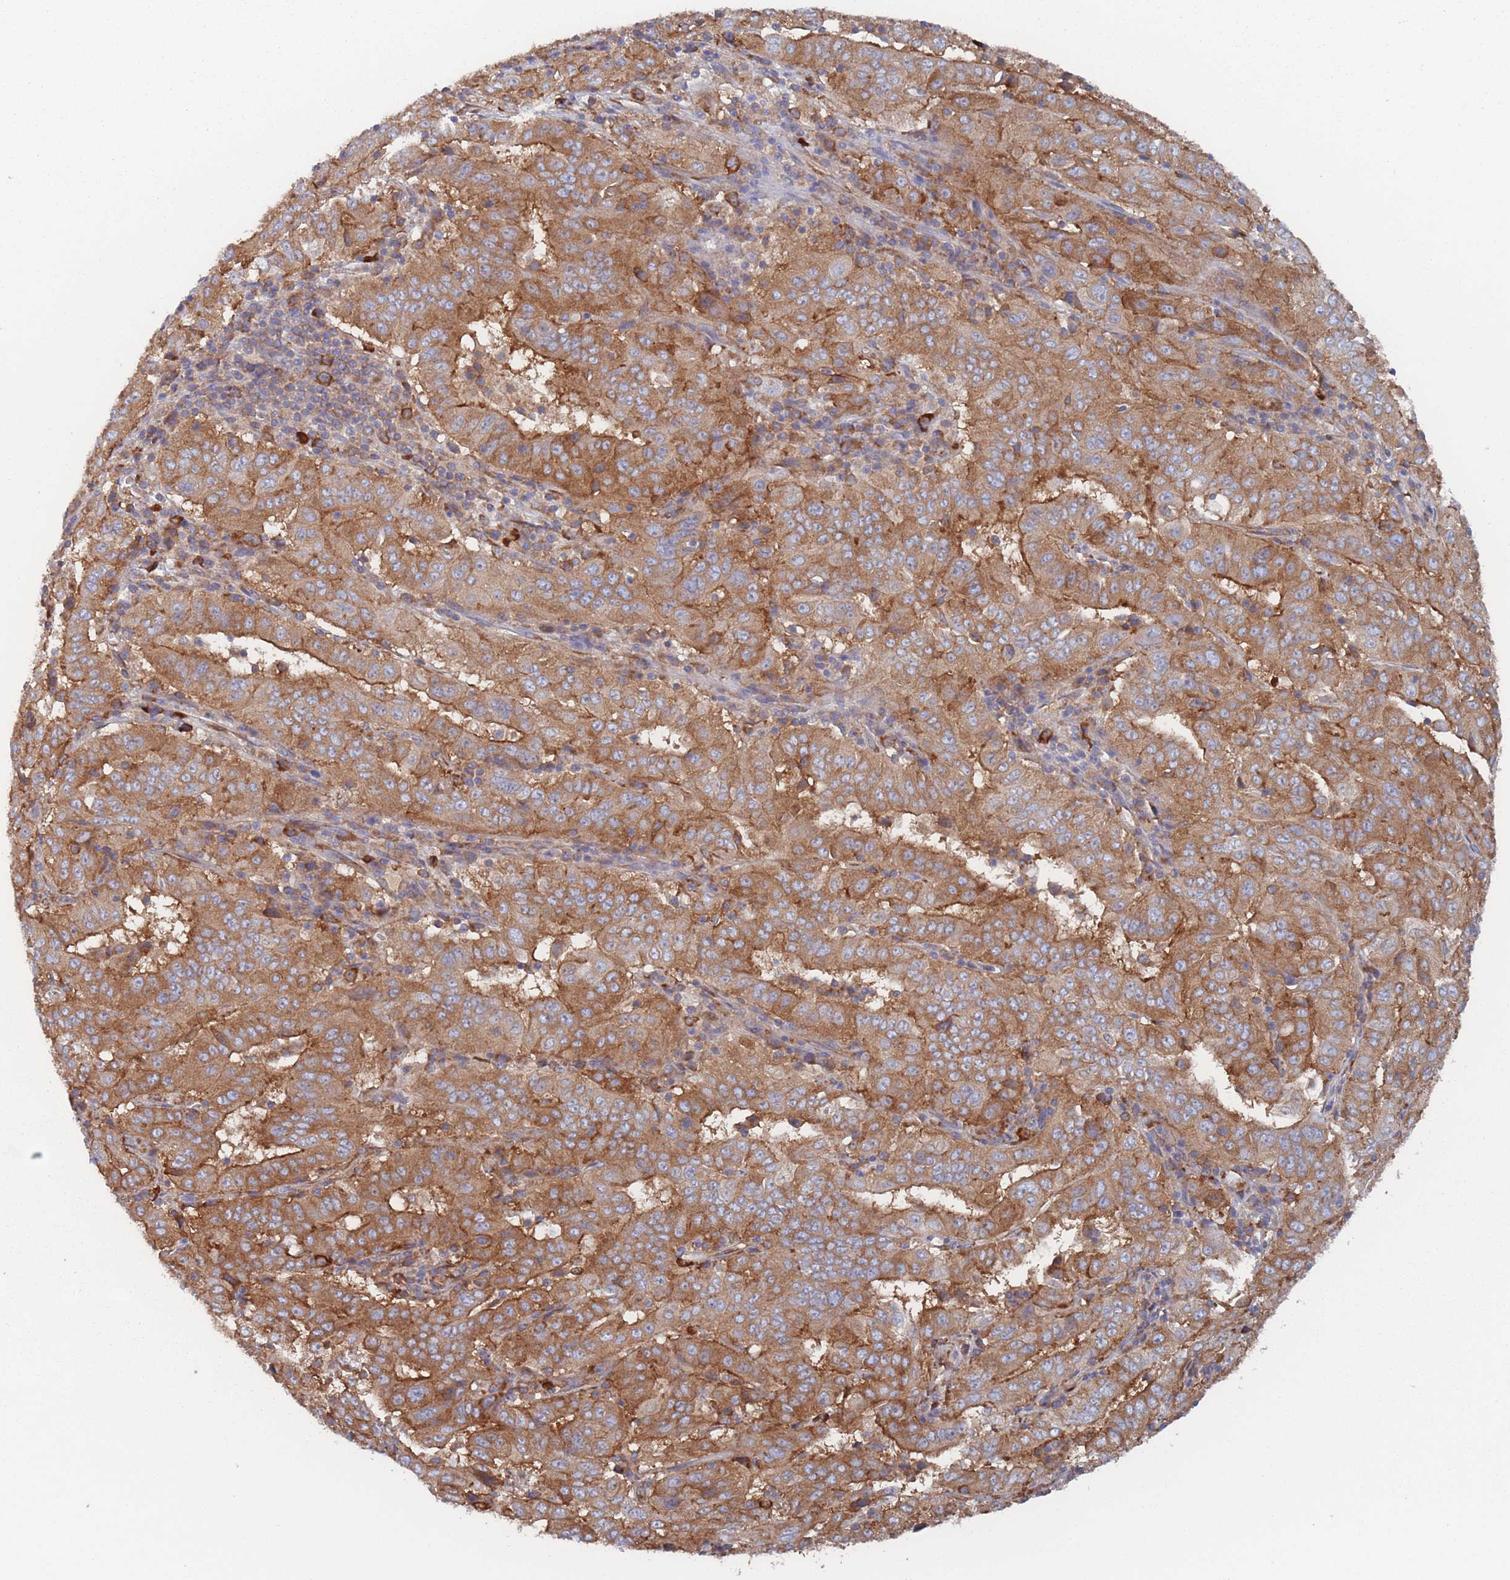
{"staining": {"intensity": "moderate", "quantity": ">75%", "location": "cytoplasmic/membranous"}, "tissue": "pancreatic cancer", "cell_type": "Tumor cells", "image_type": "cancer", "snomed": [{"axis": "morphology", "description": "Adenocarcinoma, NOS"}, {"axis": "topography", "description": "Pancreas"}], "caption": "Adenocarcinoma (pancreatic) stained for a protein (brown) reveals moderate cytoplasmic/membranous positive expression in about >75% of tumor cells.", "gene": "EEF1B2", "patient": {"sex": "male", "age": 63}}